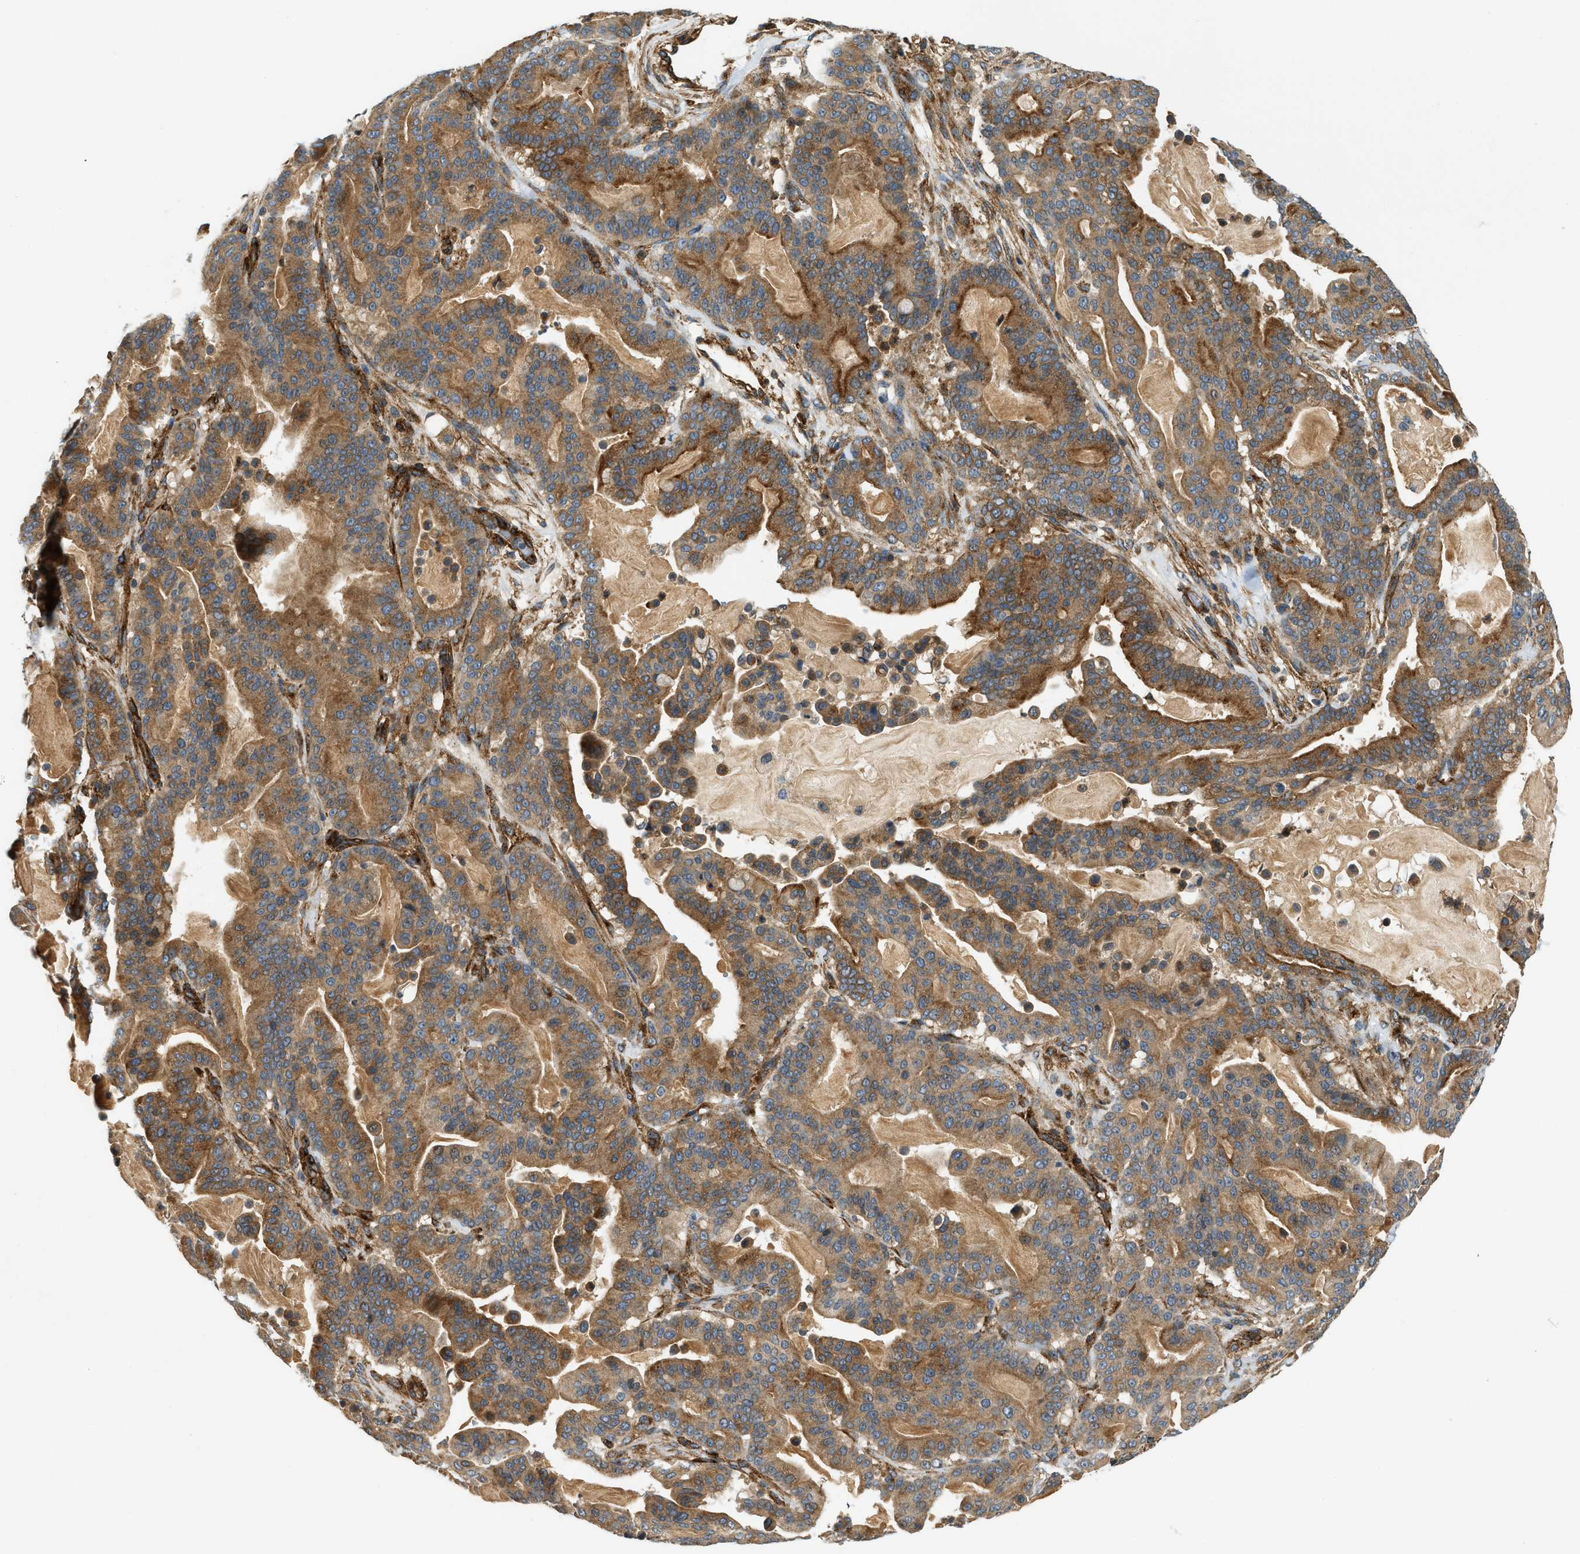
{"staining": {"intensity": "moderate", "quantity": ">75%", "location": "cytoplasmic/membranous"}, "tissue": "pancreatic cancer", "cell_type": "Tumor cells", "image_type": "cancer", "snomed": [{"axis": "morphology", "description": "Adenocarcinoma, NOS"}, {"axis": "topography", "description": "Pancreas"}], "caption": "IHC image of pancreatic cancer stained for a protein (brown), which demonstrates medium levels of moderate cytoplasmic/membranous positivity in about >75% of tumor cells.", "gene": "HIP1", "patient": {"sex": "male", "age": 63}}